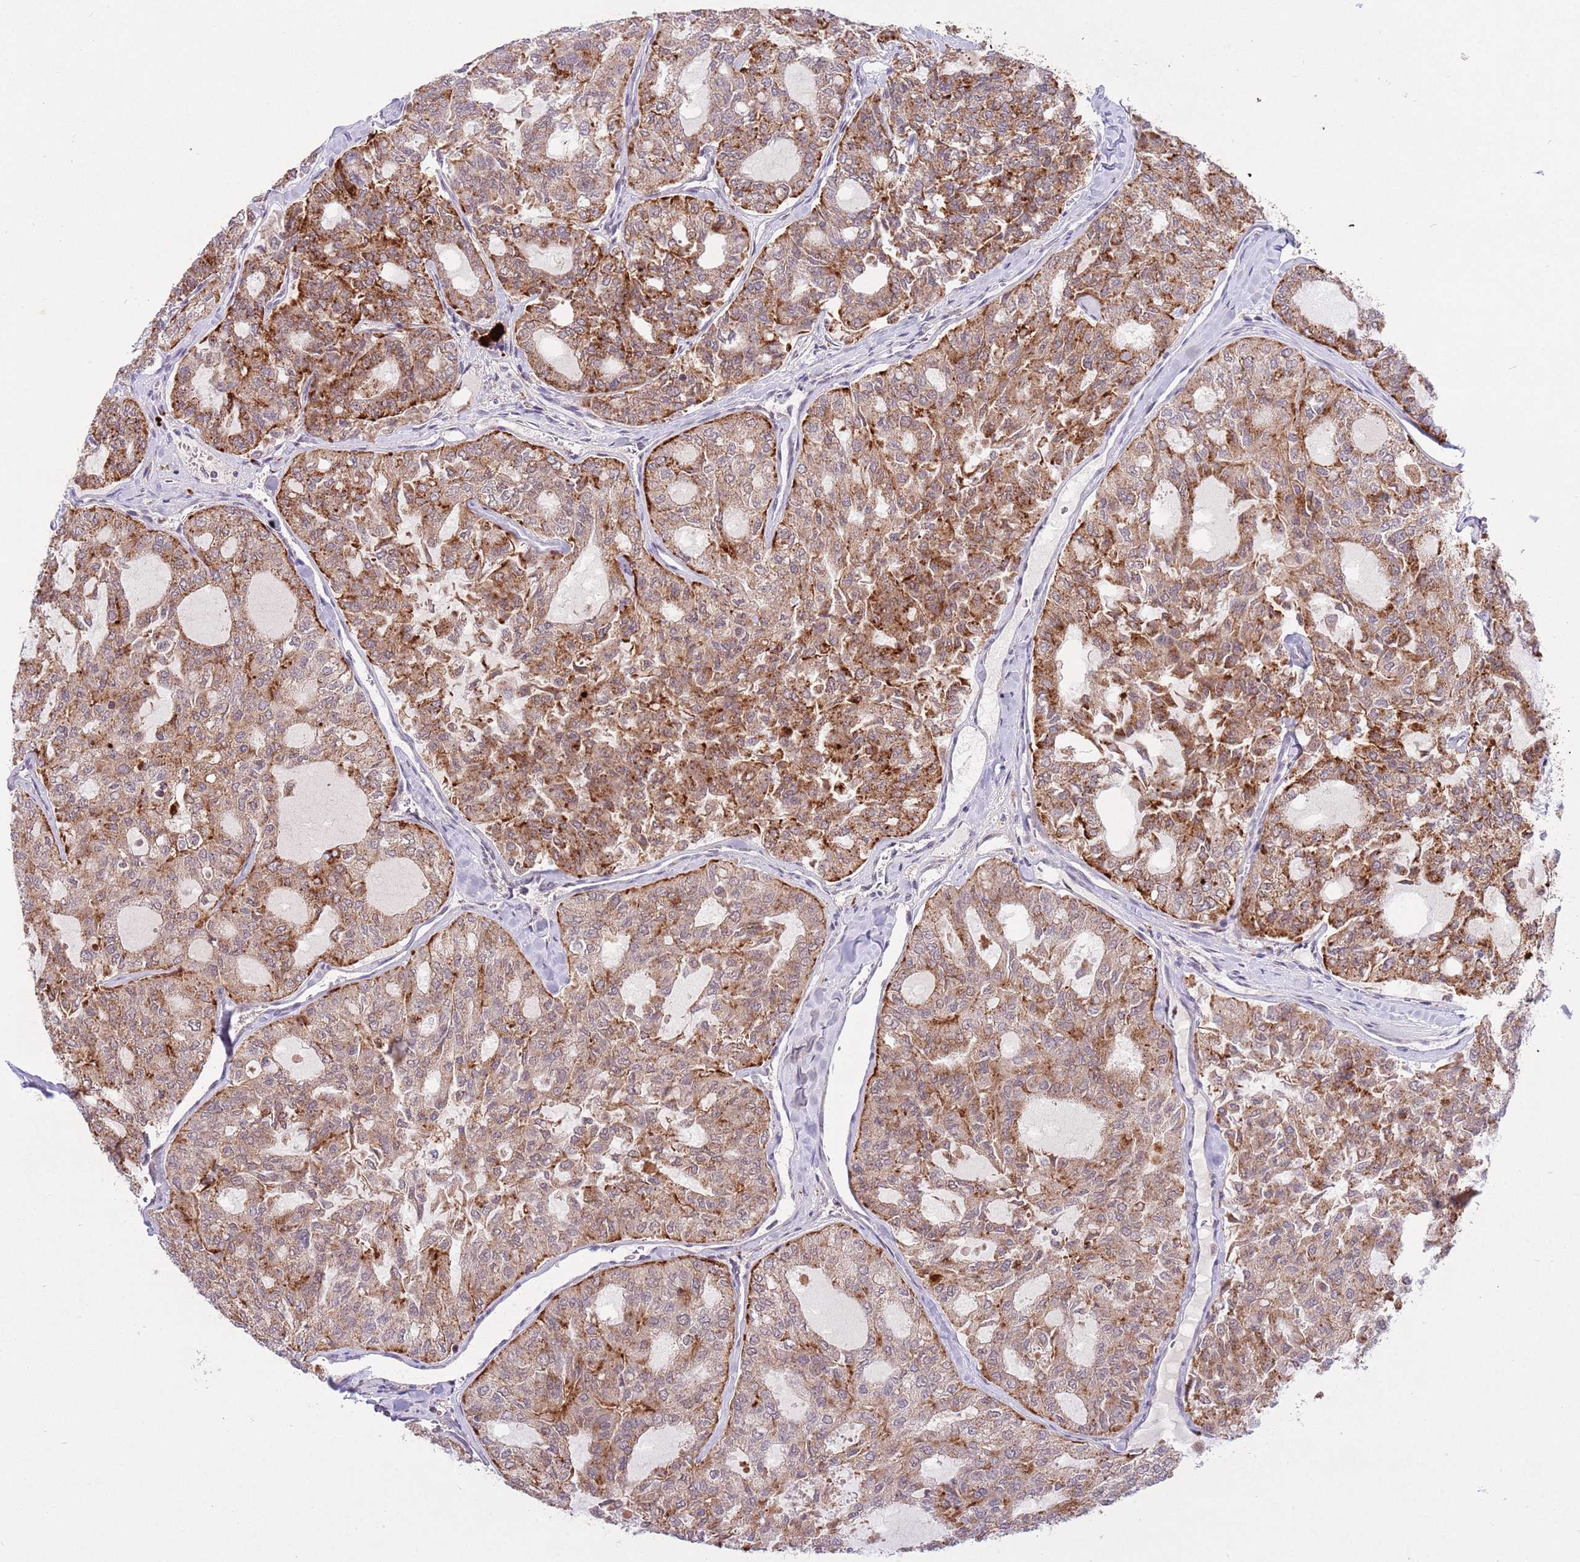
{"staining": {"intensity": "moderate", "quantity": ">75%", "location": "cytoplasmic/membranous"}, "tissue": "thyroid cancer", "cell_type": "Tumor cells", "image_type": "cancer", "snomed": [{"axis": "morphology", "description": "Follicular adenoma carcinoma, NOS"}, {"axis": "topography", "description": "Thyroid gland"}], "caption": "Human thyroid cancer stained with a brown dye reveals moderate cytoplasmic/membranous positive staining in approximately >75% of tumor cells.", "gene": "TRIM27", "patient": {"sex": "male", "age": 75}}